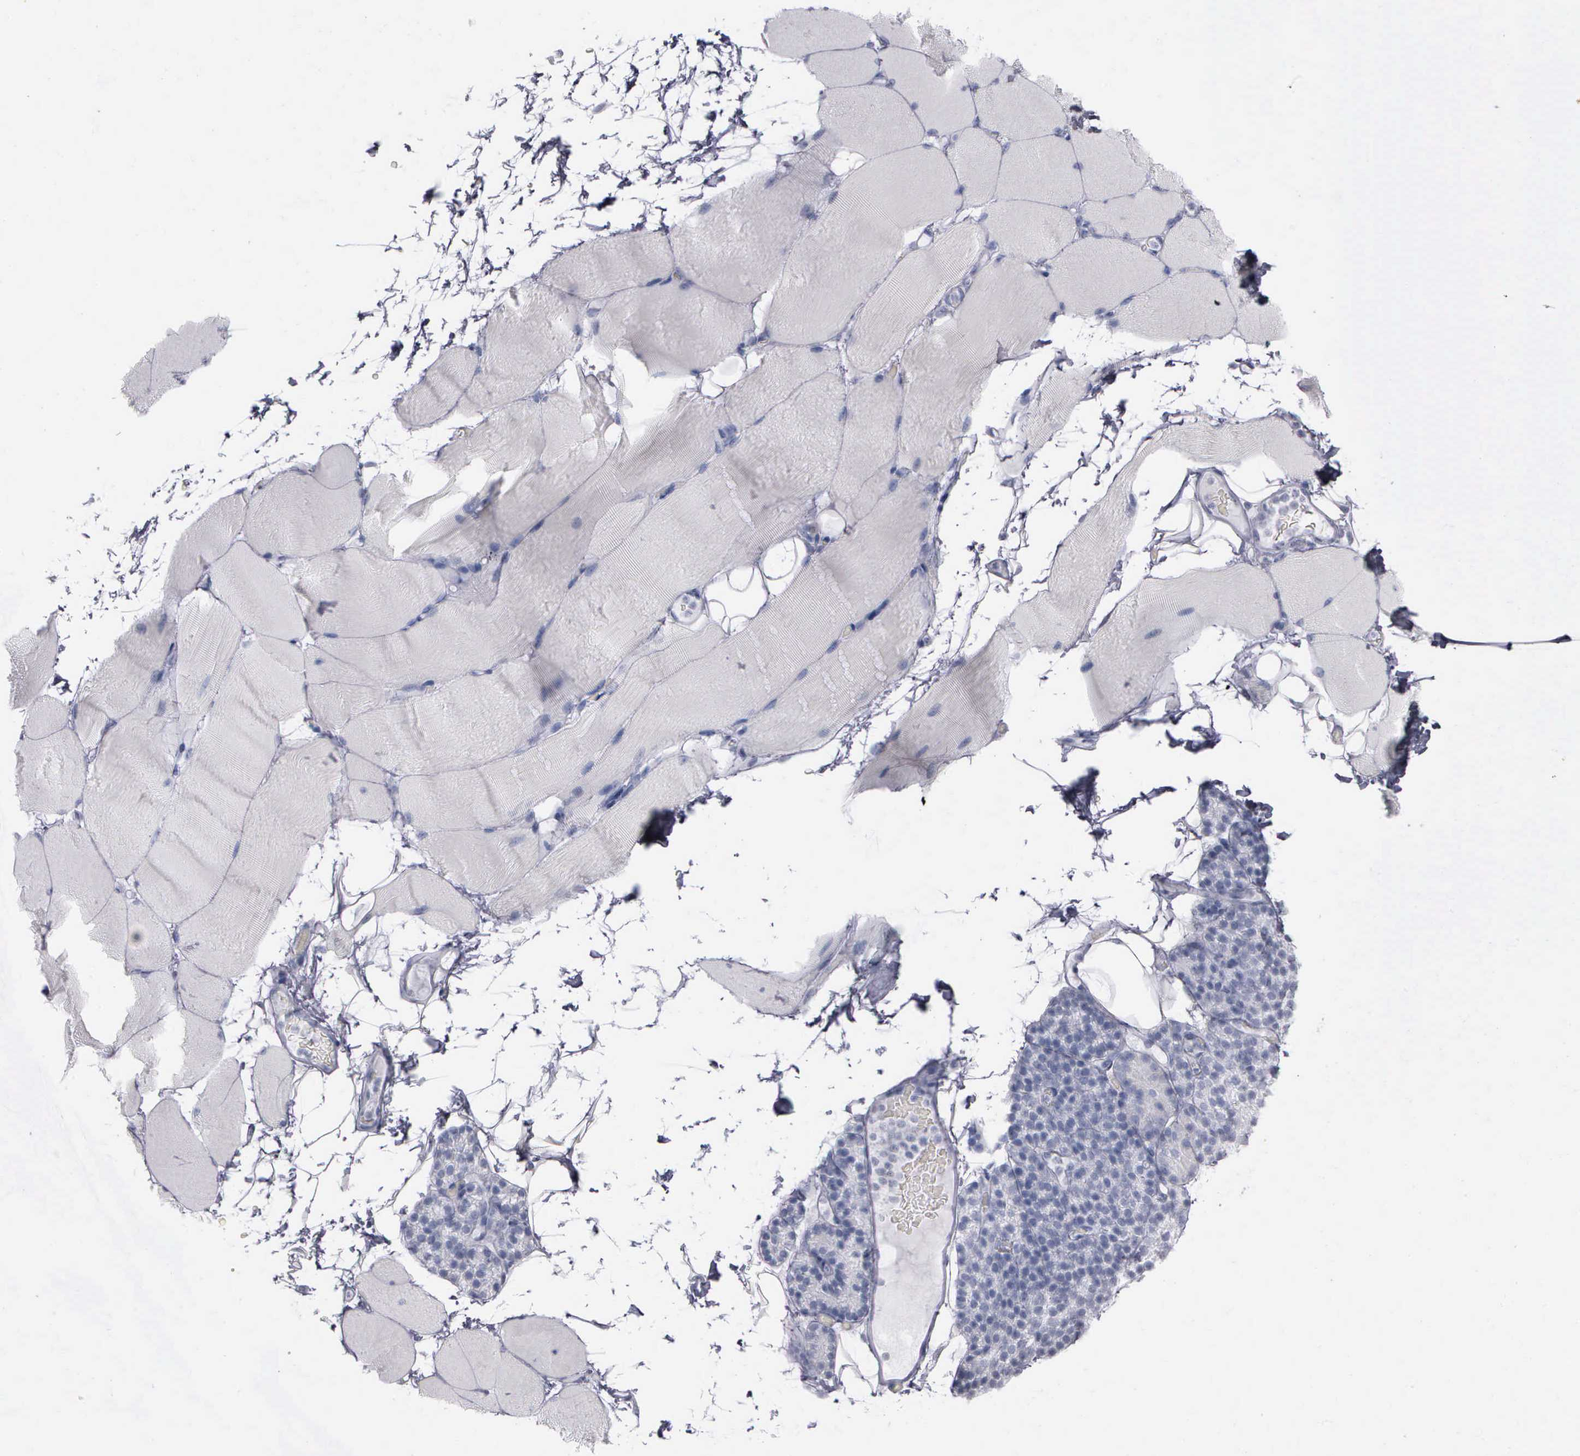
{"staining": {"intensity": "negative", "quantity": "none", "location": "none"}, "tissue": "skeletal muscle", "cell_type": "Myocytes", "image_type": "normal", "snomed": [{"axis": "morphology", "description": "Normal tissue, NOS"}, {"axis": "topography", "description": "Skeletal muscle"}, {"axis": "topography", "description": "Parathyroid gland"}], "caption": "Human skeletal muscle stained for a protein using immunohistochemistry exhibits no positivity in myocytes.", "gene": "NKX2", "patient": {"sex": "female", "age": 37}}